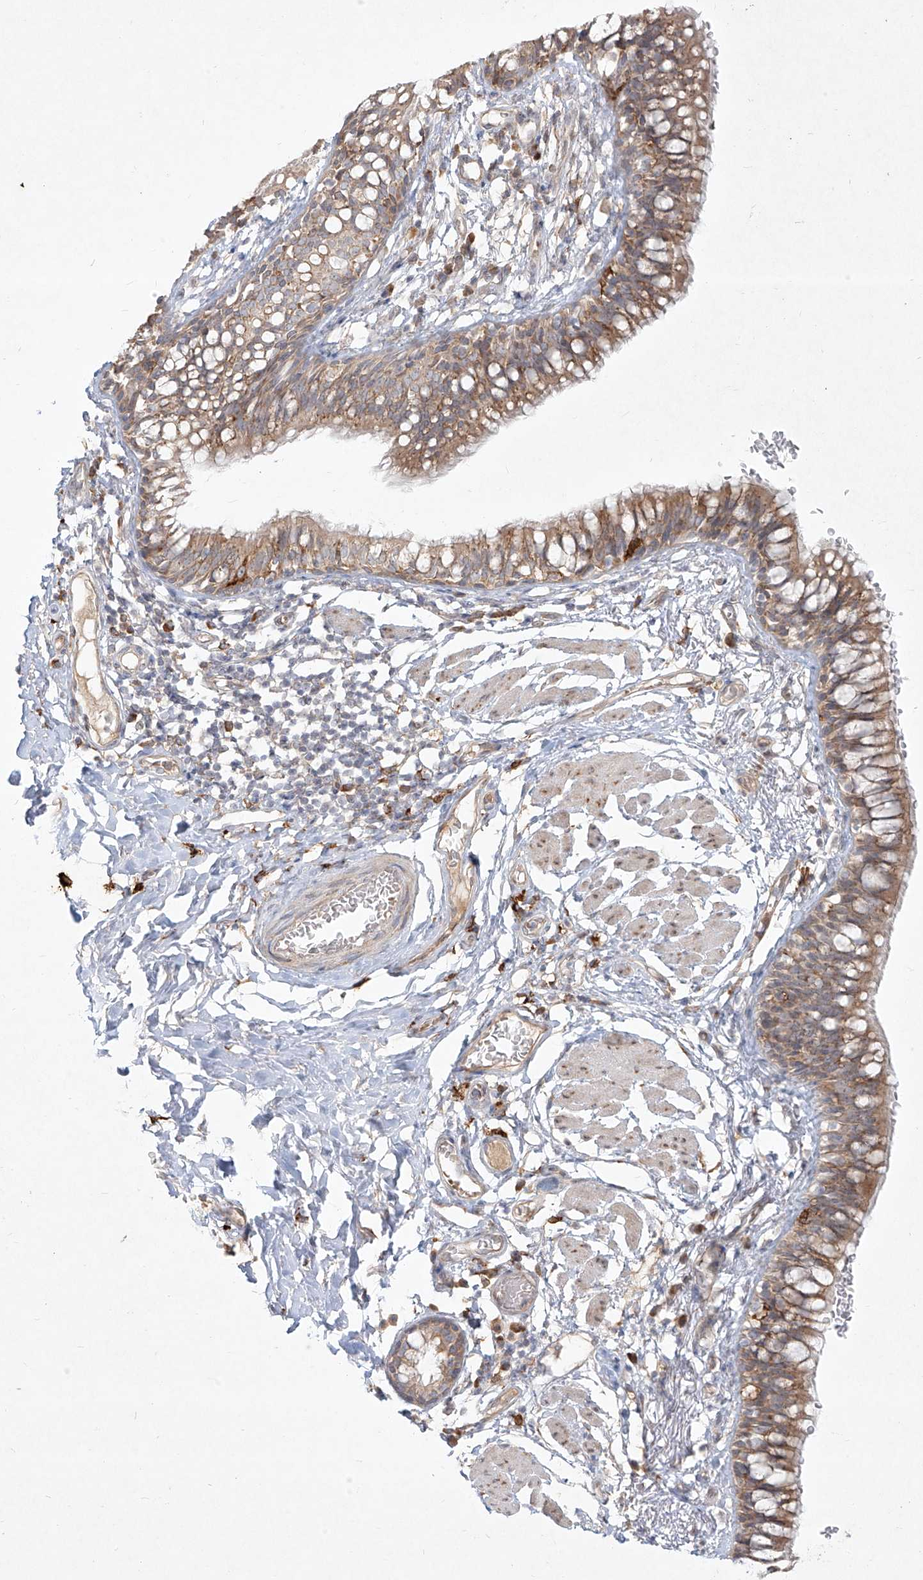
{"staining": {"intensity": "moderate", "quantity": ">75%", "location": "cytoplasmic/membranous"}, "tissue": "bronchus", "cell_type": "Respiratory epithelial cells", "image_type": "normal", "snomed": [{"axis": "morphology", "description": "Normal tissue, NOS"}, {"axis": "topography", "description": "Cartilage tissue"}, {"axis": "topography", "description": "Bronchus"}], "caption": "Normal bronchus reveals moderate cytoplasmic/membranous expression in about >75% of respiratory epithelial cells (brown staining indicates protein expression, while blue staining denotes nuclei)..", "gene": "CD209", "patient": {"sex": "female", "age": 36}}